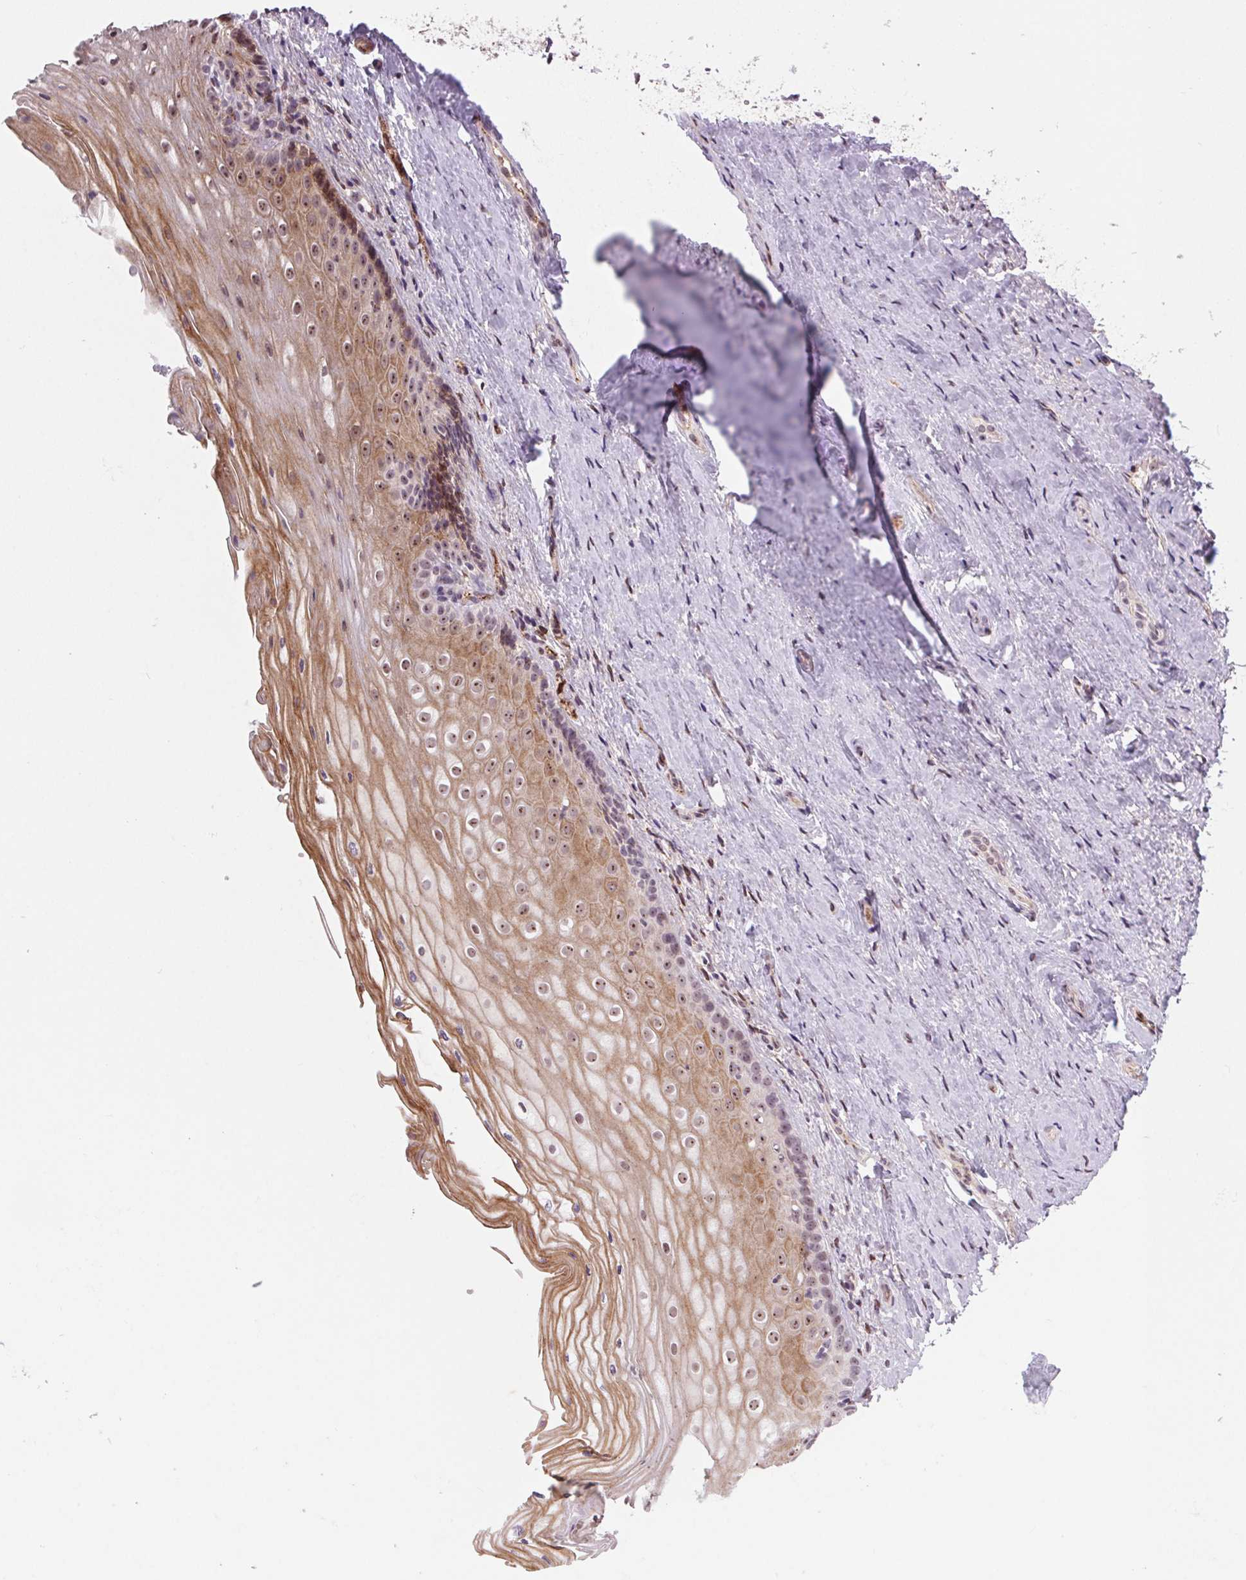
{"staining": {"intensity": "moderate", "quantity": "25%-75%", "location": "cytoplasmic/membranous,nuclear"}, "tissue": "vagina", "cell_type": "Squamous epithelial cells", "image_type": "normal", "snomed": [{"axis": "morphology", "description": "Normal tissue, NOS"}, {"axis": "topography", "description": "Vagina"}], "caption": "Immunohistochemical staining of unremarkable vagina demonstrates moderate cytoplasmic/membranous,nuclear protein expression in approximately 25%-75% of squamous epithelial cells.", "gene": "CHMP4B", "patient": {"sex": "female", "age": 52}}